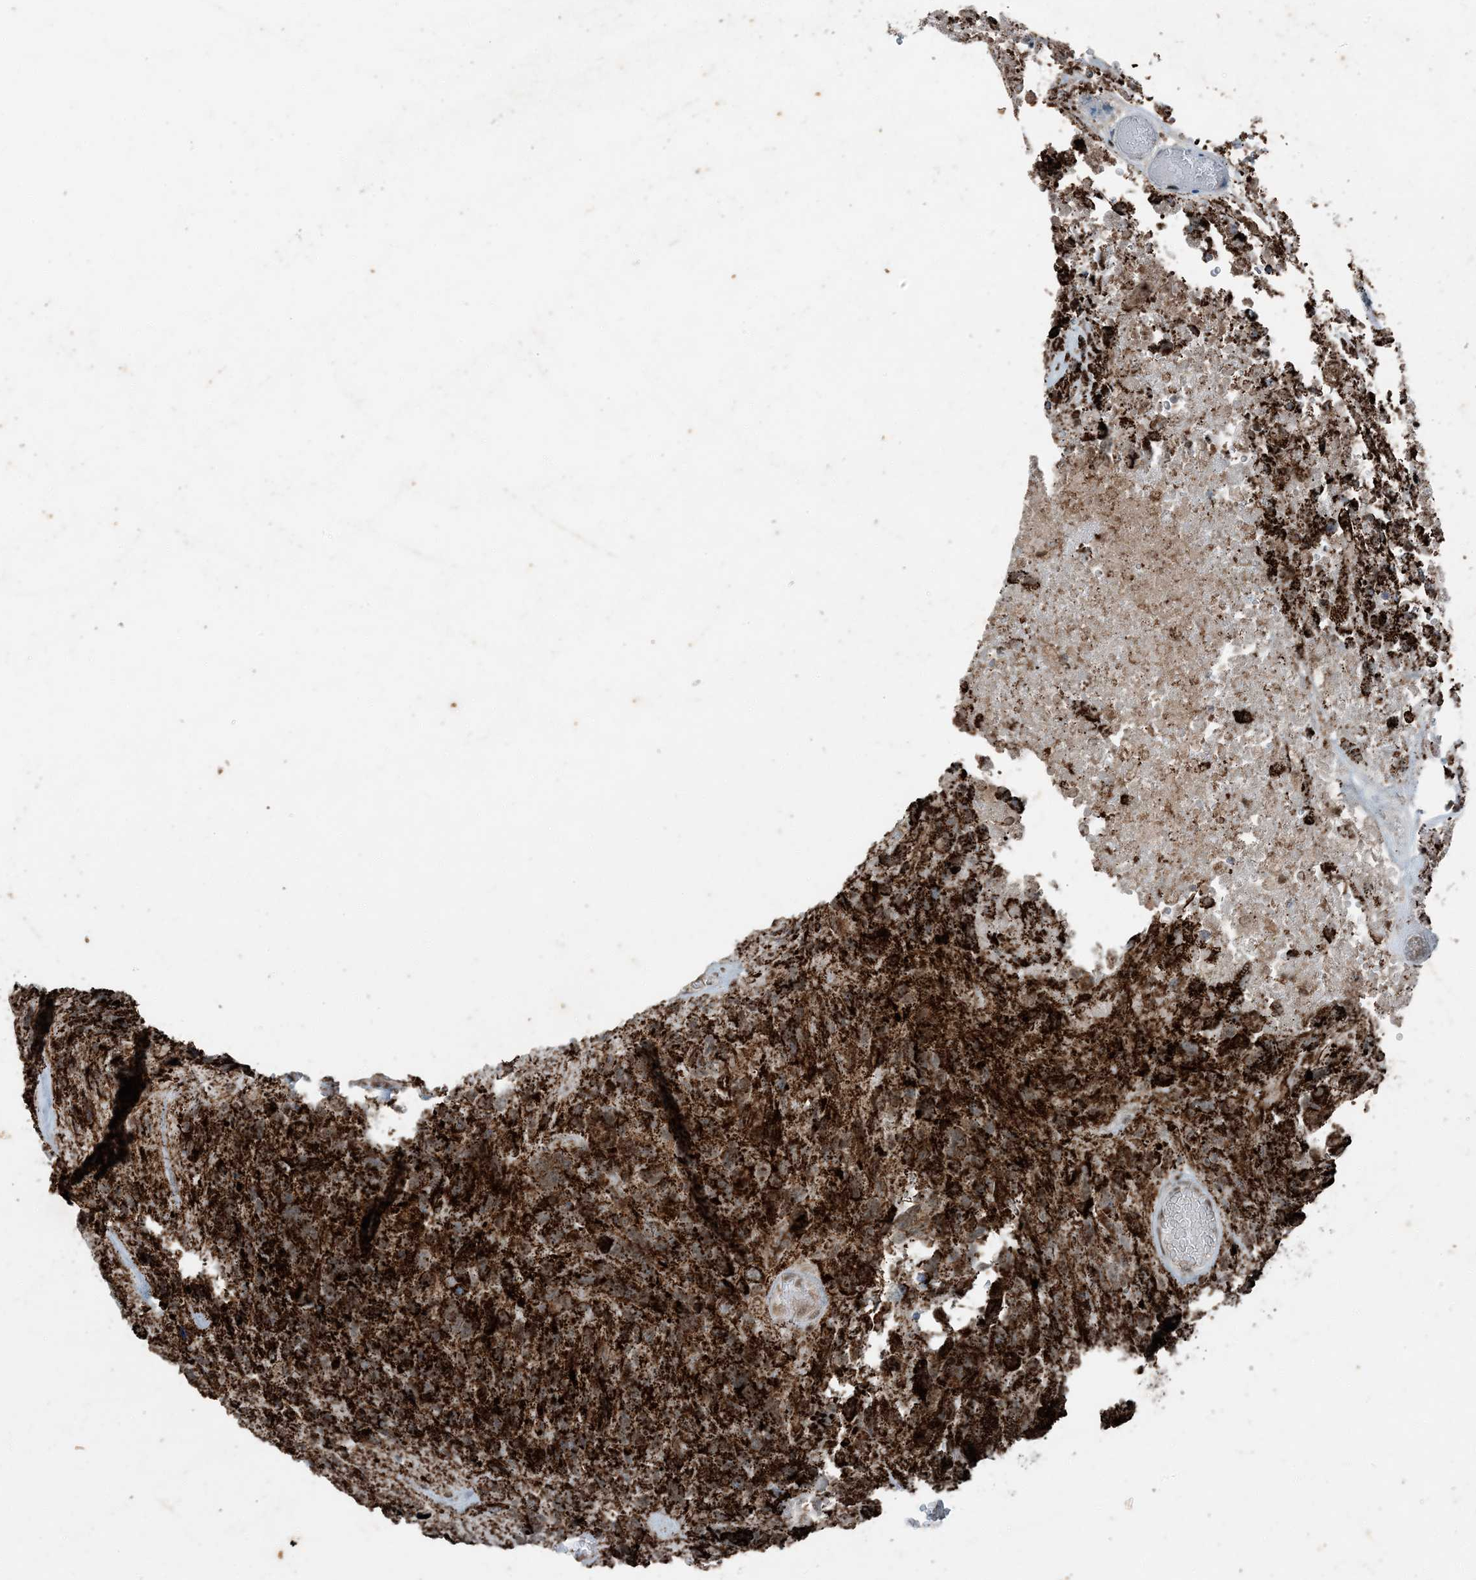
{"staining": {"intensity": "strong", "quantity": ">75%", "location": "cytoplasmic/membranous"}, "tissue": "glioma", "cell_type": "Tumor cells", "image_type": "cancer", "snomed": [{"axis": "morphology", "description": "Glioma, malignant, High grade"}, {"axis": "topography", "description": "Brain"}], "caption": "Immunohistochemical staining of human malignant glioma (high-grade) displays high levels of strong cytoplasmic/membranous expression in approximately >75% of tumor cells. (IHC, brightfield microscopy, high magnification).", "gene": "TADA2B", "patient": {"sex": "male", "age": 69}}